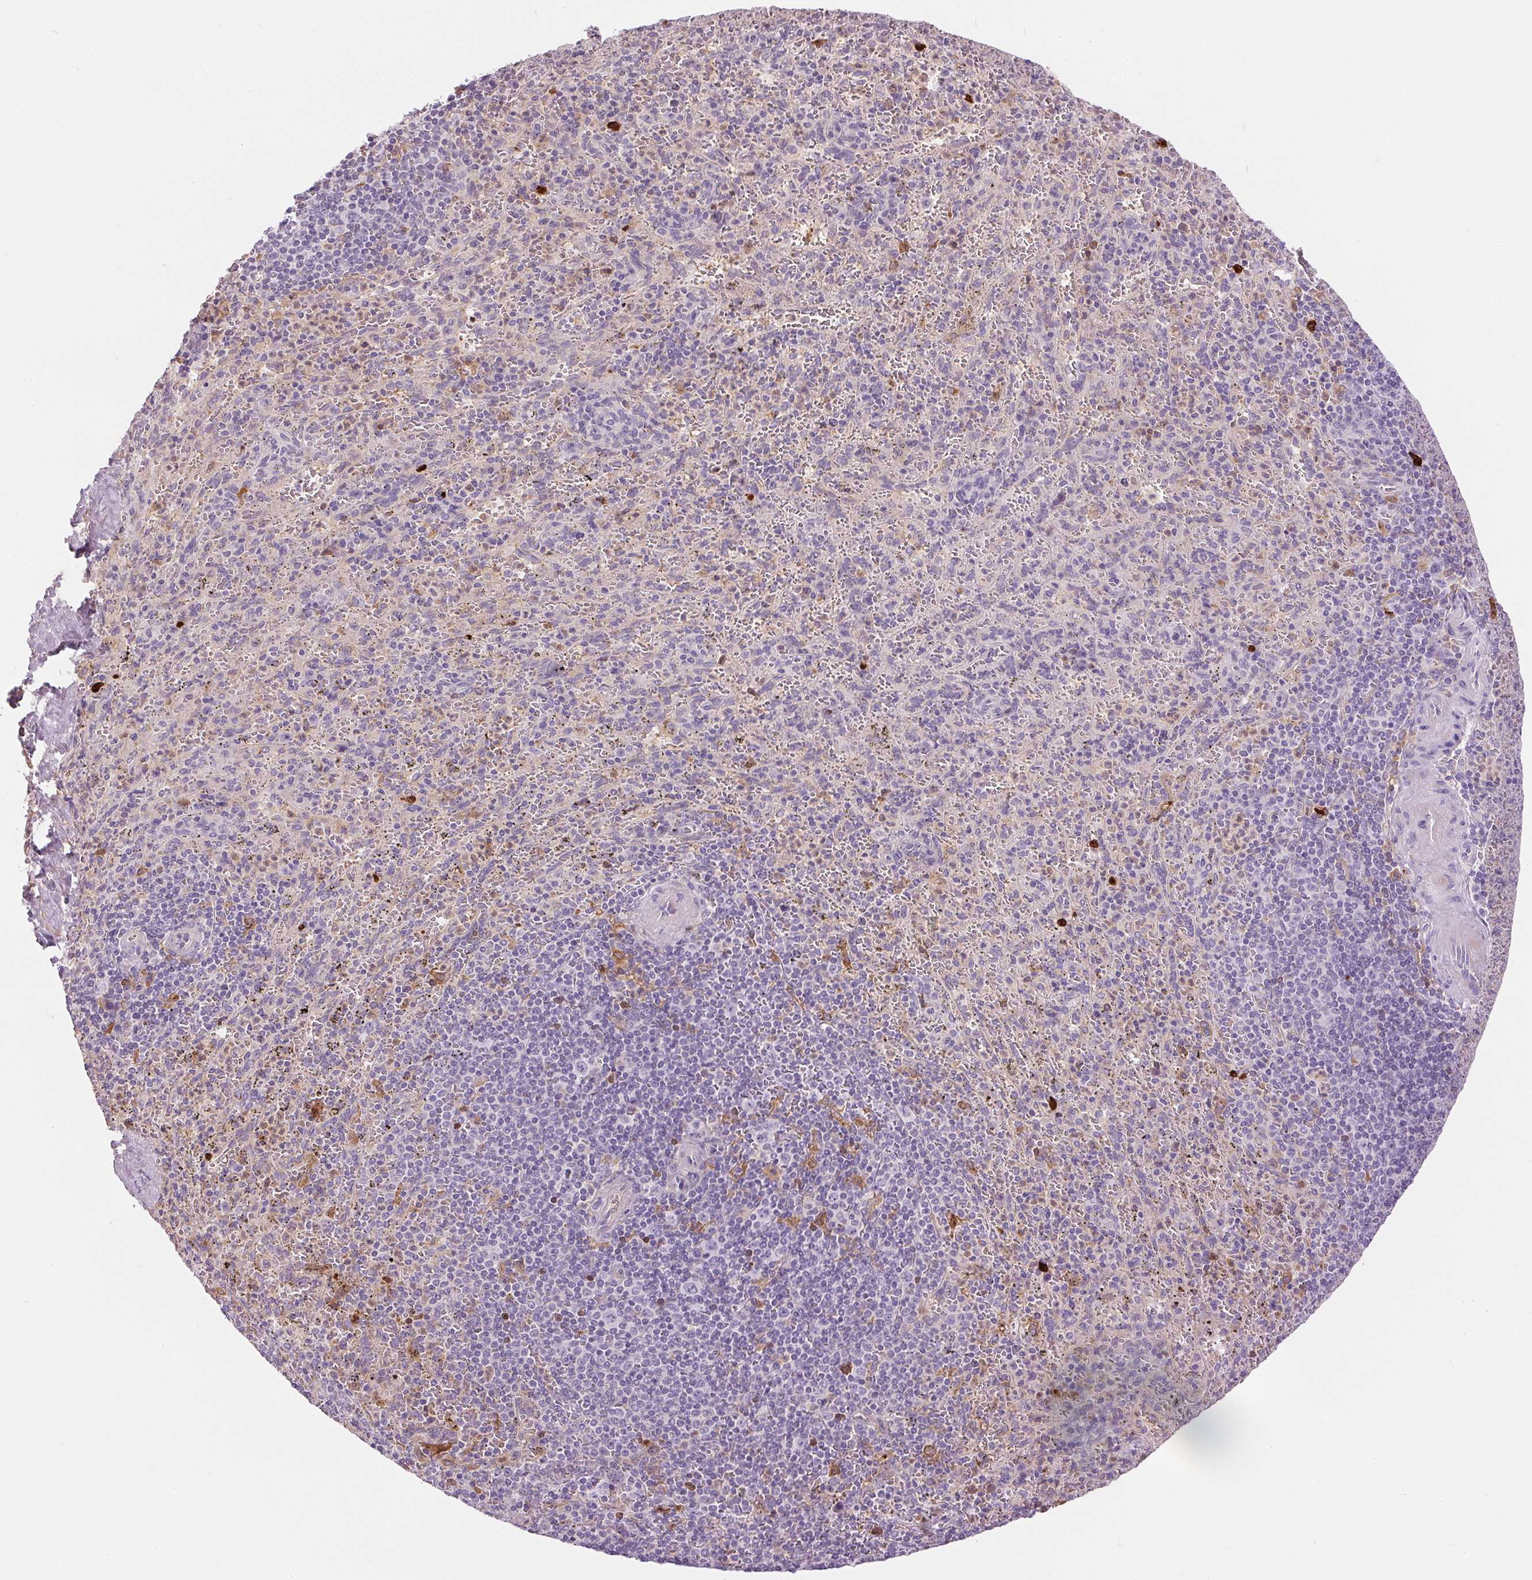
{"staining": {"intensity": "weak", "quantity": "<25%", "location": "cytoplasmic/membranous,nuclear"}, "tissue": "spleen", "cell_type": "Cells in red pulp", "image_type": "normal", "snomed": [{"axis": "morphology", "description": "Normal tissue, NOS"}, {"axis": "topography", "description": "Spleen"}], "caption": "Normal spleen was stained to show a protein in brown. There is no significant expression in cells in red pulp. (DAB (3,3'-diaminobenzidine) IHC with hematoxylin counter stain).", "gene": "ORM1", "patient": {"sex": "male", "age": 57}}